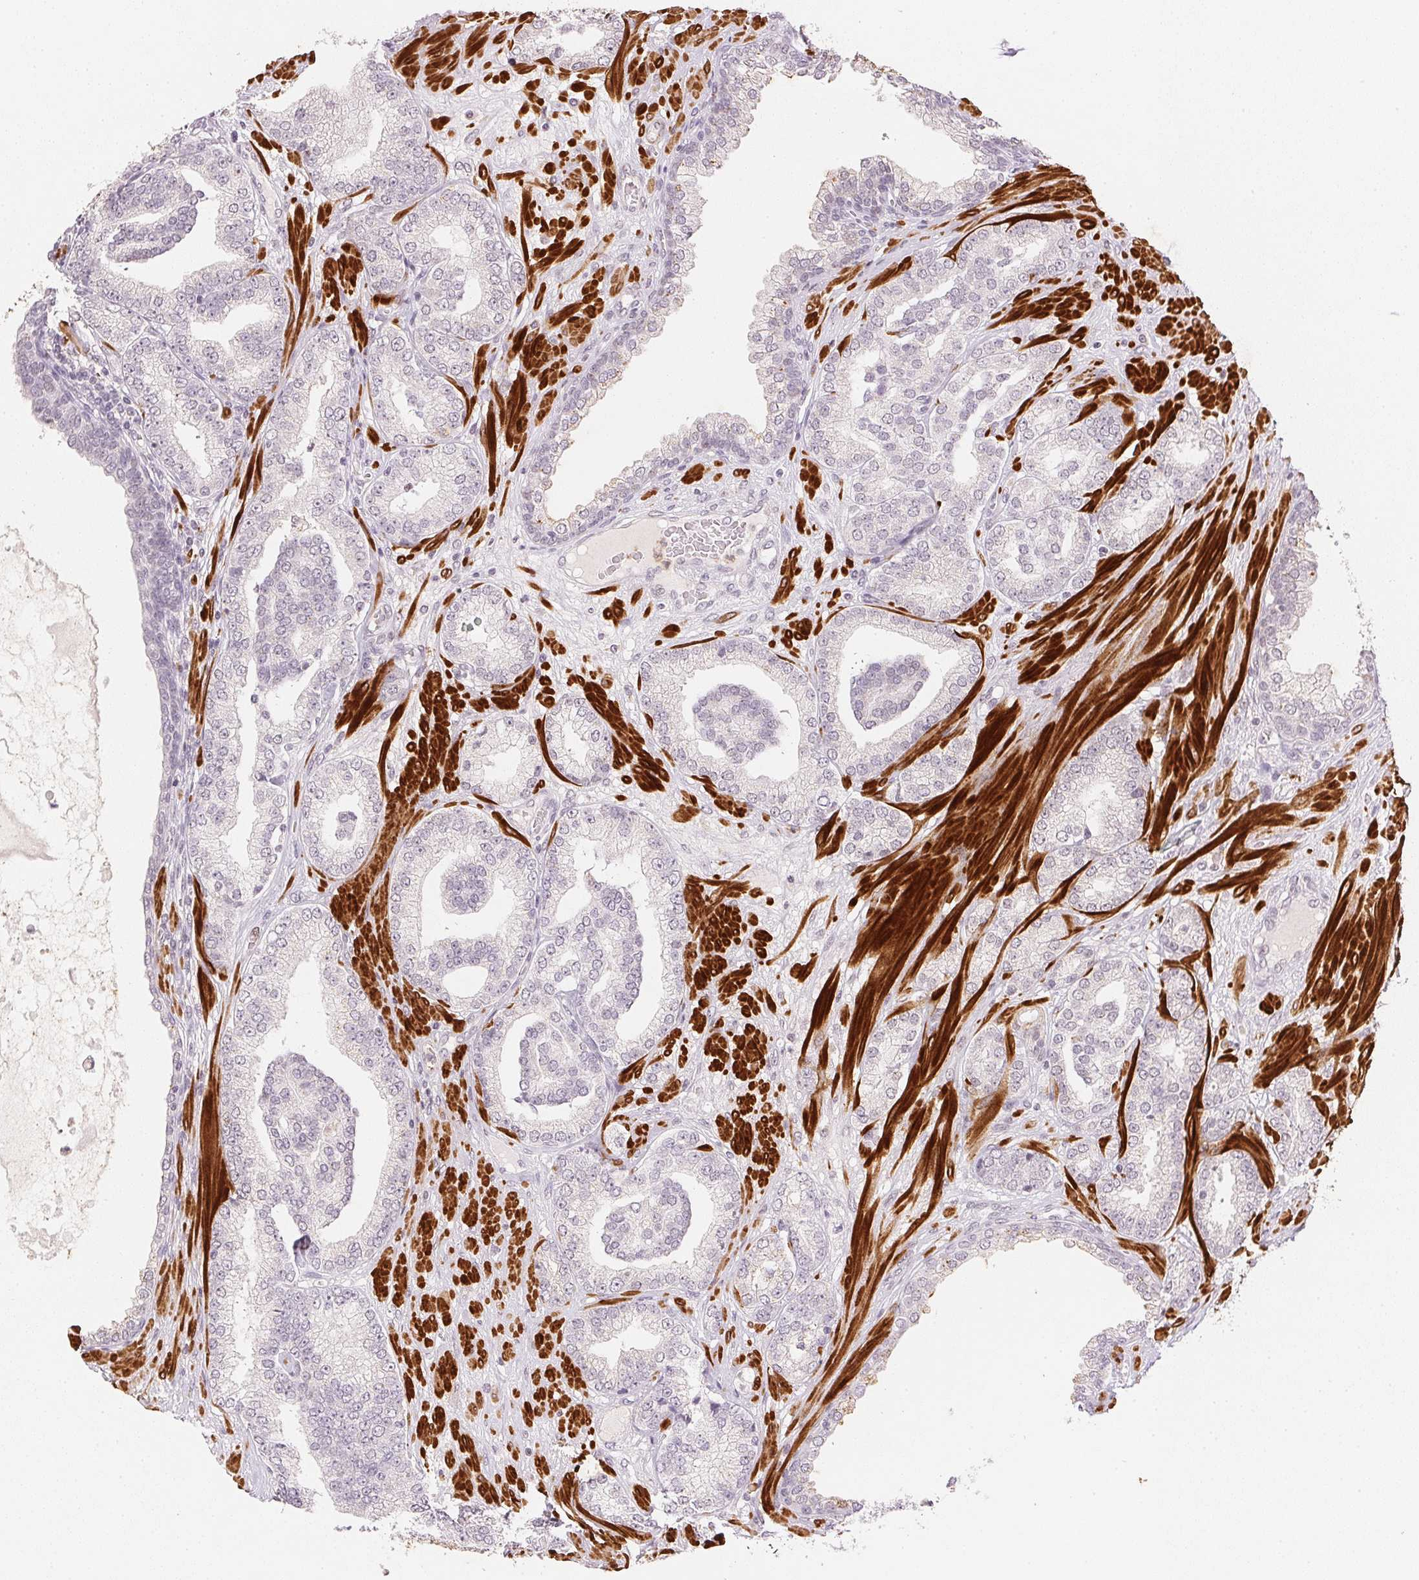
{"staining": {"intensity": "negative", "quantity": "none", "location": "none"}, "tissue": "prostate cancer", "cell_type": "Tumor cells", "image_type": "cancer", "snomed": [{"axis": "morphology", "description": "Adenocarcinoma, High grade"}, {"axis": "topography", "description": "Prostate"}], "caption": "Prostate cancer was stained to show a protein in brown. There is no significant expression in tumor cells.", "gene": "SMTN", "patient": {"sex": "male", "age": 62}}